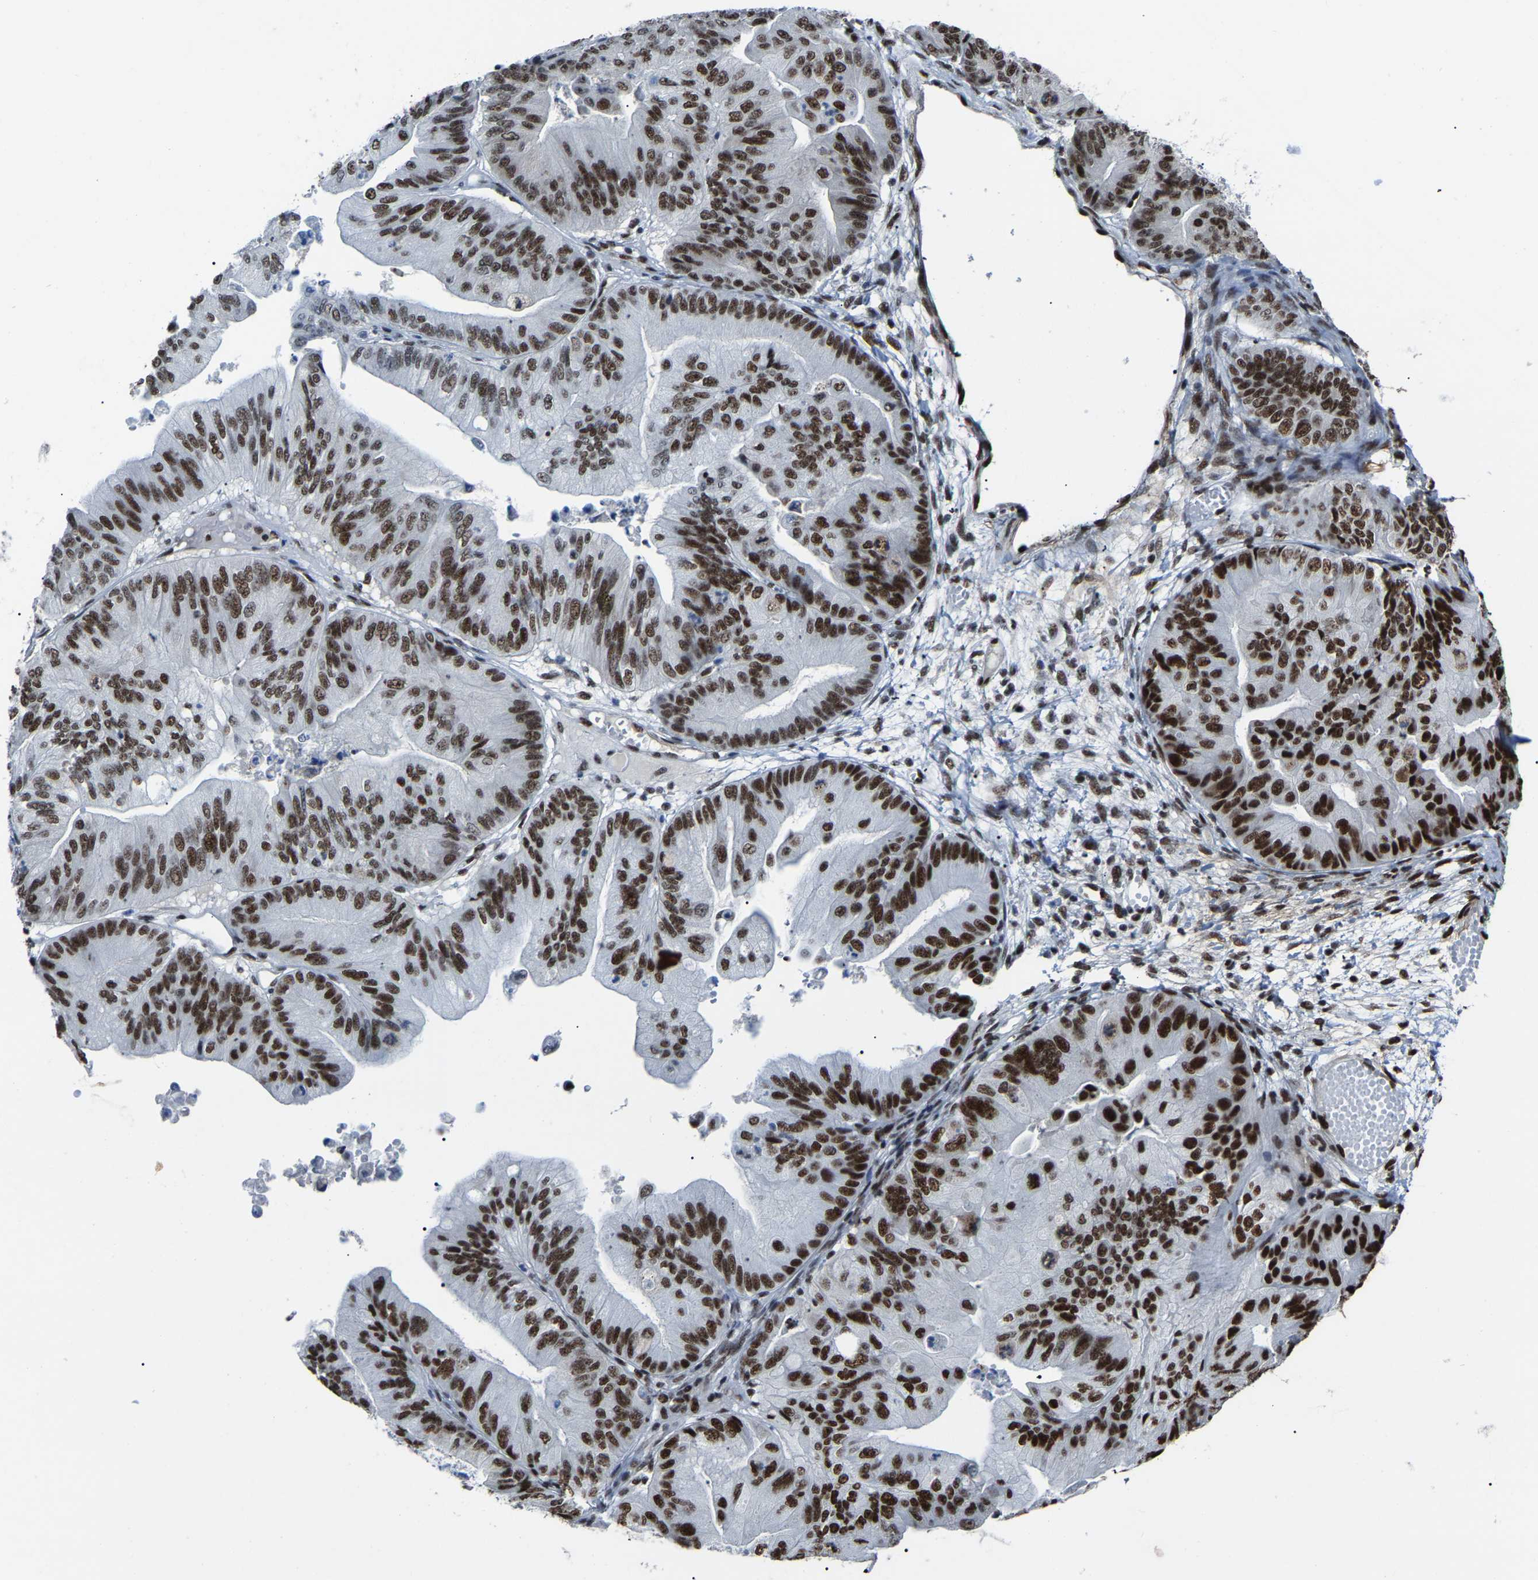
{"staining": {"intensity": "strong", "quantity": ">75%", "location": "nuclear"}, "tissue": "ovarian cancer", "cell_type": "Tumor cells", "image_type": "cancer", "snomed": [{"axis": "morphology", "description": "Cystadenocarcinoma, mucinous, NOS"}, {"axis": "topography", "description": "Ovary"}], "caption": "Immunohistochemistry (IHC) micrograph of human ovarian cancer stained for a protein (brown), which demonstrates high levels of strong nuclear expression in about >75% of tumor cells.", "gene": "DDX5", "patient": {"sex": "female", "age": 61}}